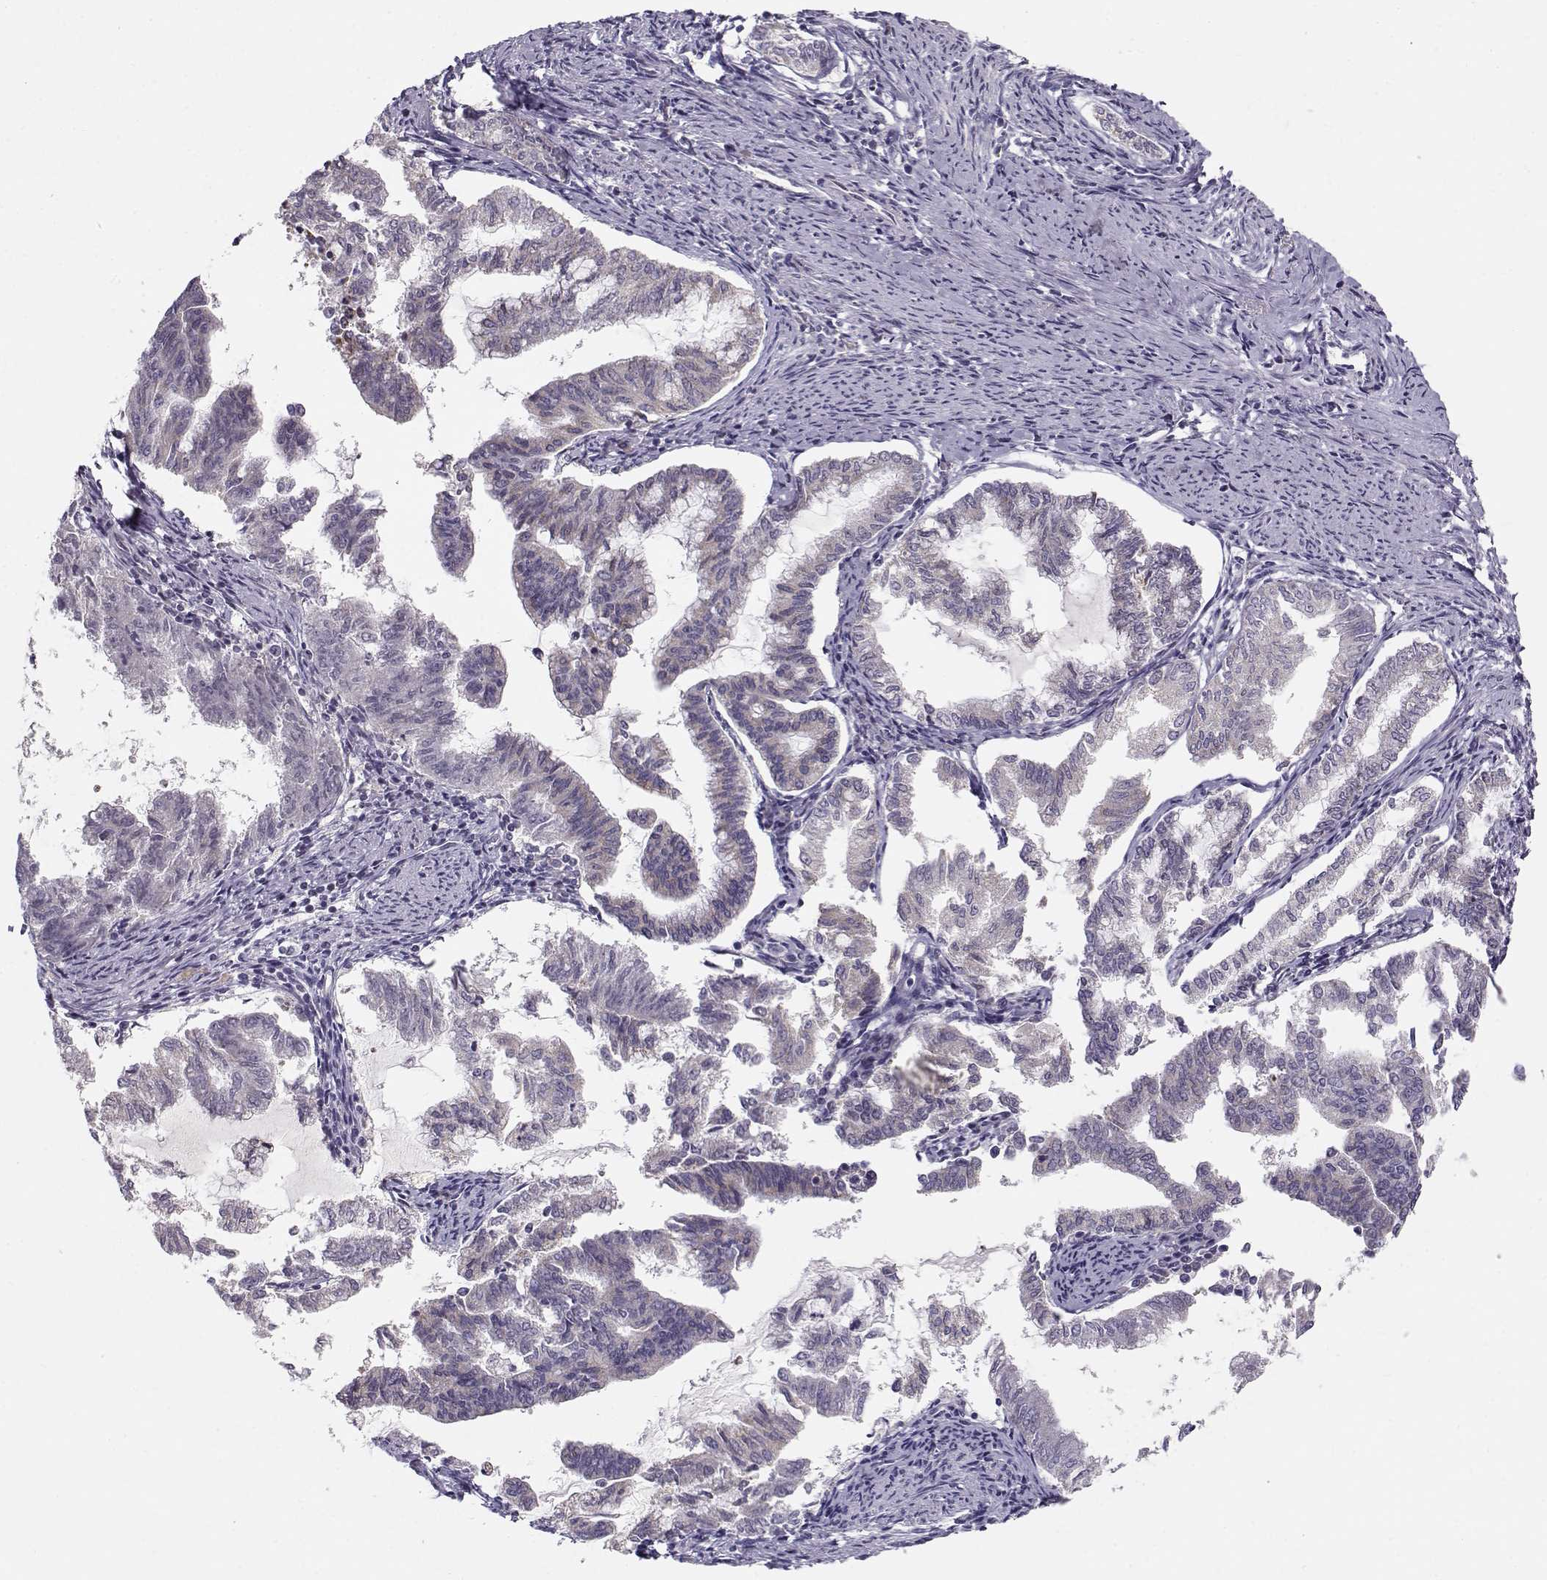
{"staining": {"intensity": "negative", "quantity": "none", "location": "none"}, "tissue": "endometrial cancer", "cell_type": "Tumor cells", "image_type": "cancer", "snomed": [{"axis": "morphology", "description": "Adenocarcinoma, NOS"}, {"axis": "topography", "description": "Endometrium"}], "caption": "An image of endometrial adenocarcinoma stained for a protein displays no brown staining in tumor cells.", "gene": "SLC4A5", "patient": {"sex": "female", "age": 79}}